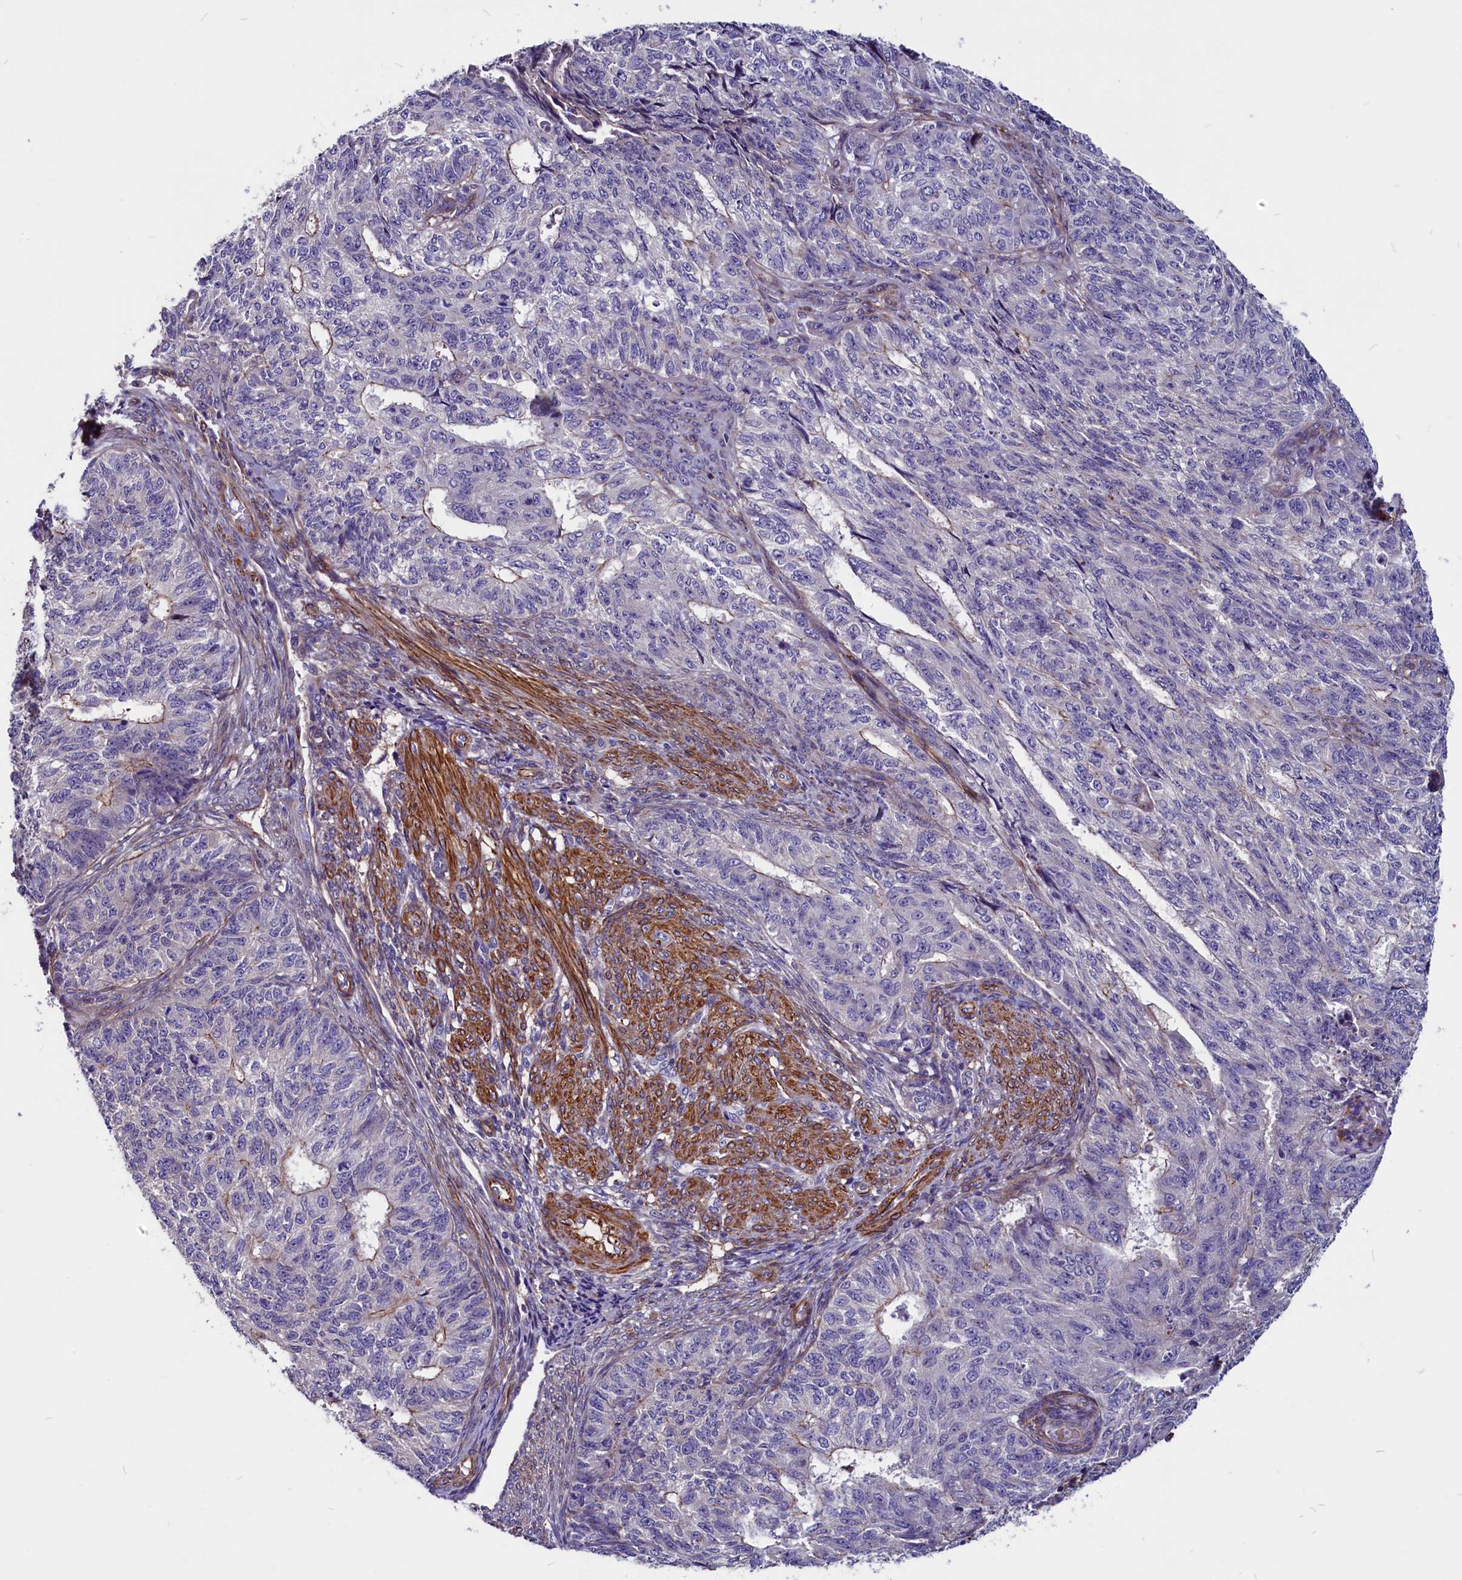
{"staining": {"intensity": "negative", "quantity": "none", "location": "none"}, "tissue": "endometrial cancer", "cell_type": "Tumor cells", "image_type": "cancer", "snomed": [{"axis": "morphology", "description": "Adenocarcinoma, NOS"}, {"axis": "topography", "description": "Endometrium"}], "caption": "The histopathology image demonstrates no staining of tumor cells in endometrial cancer. (DAB IHC visualized using brightfield microscopy, high magnification).", "gene": "ZNF749", "patient": {"sex": "female", "age": 32}}